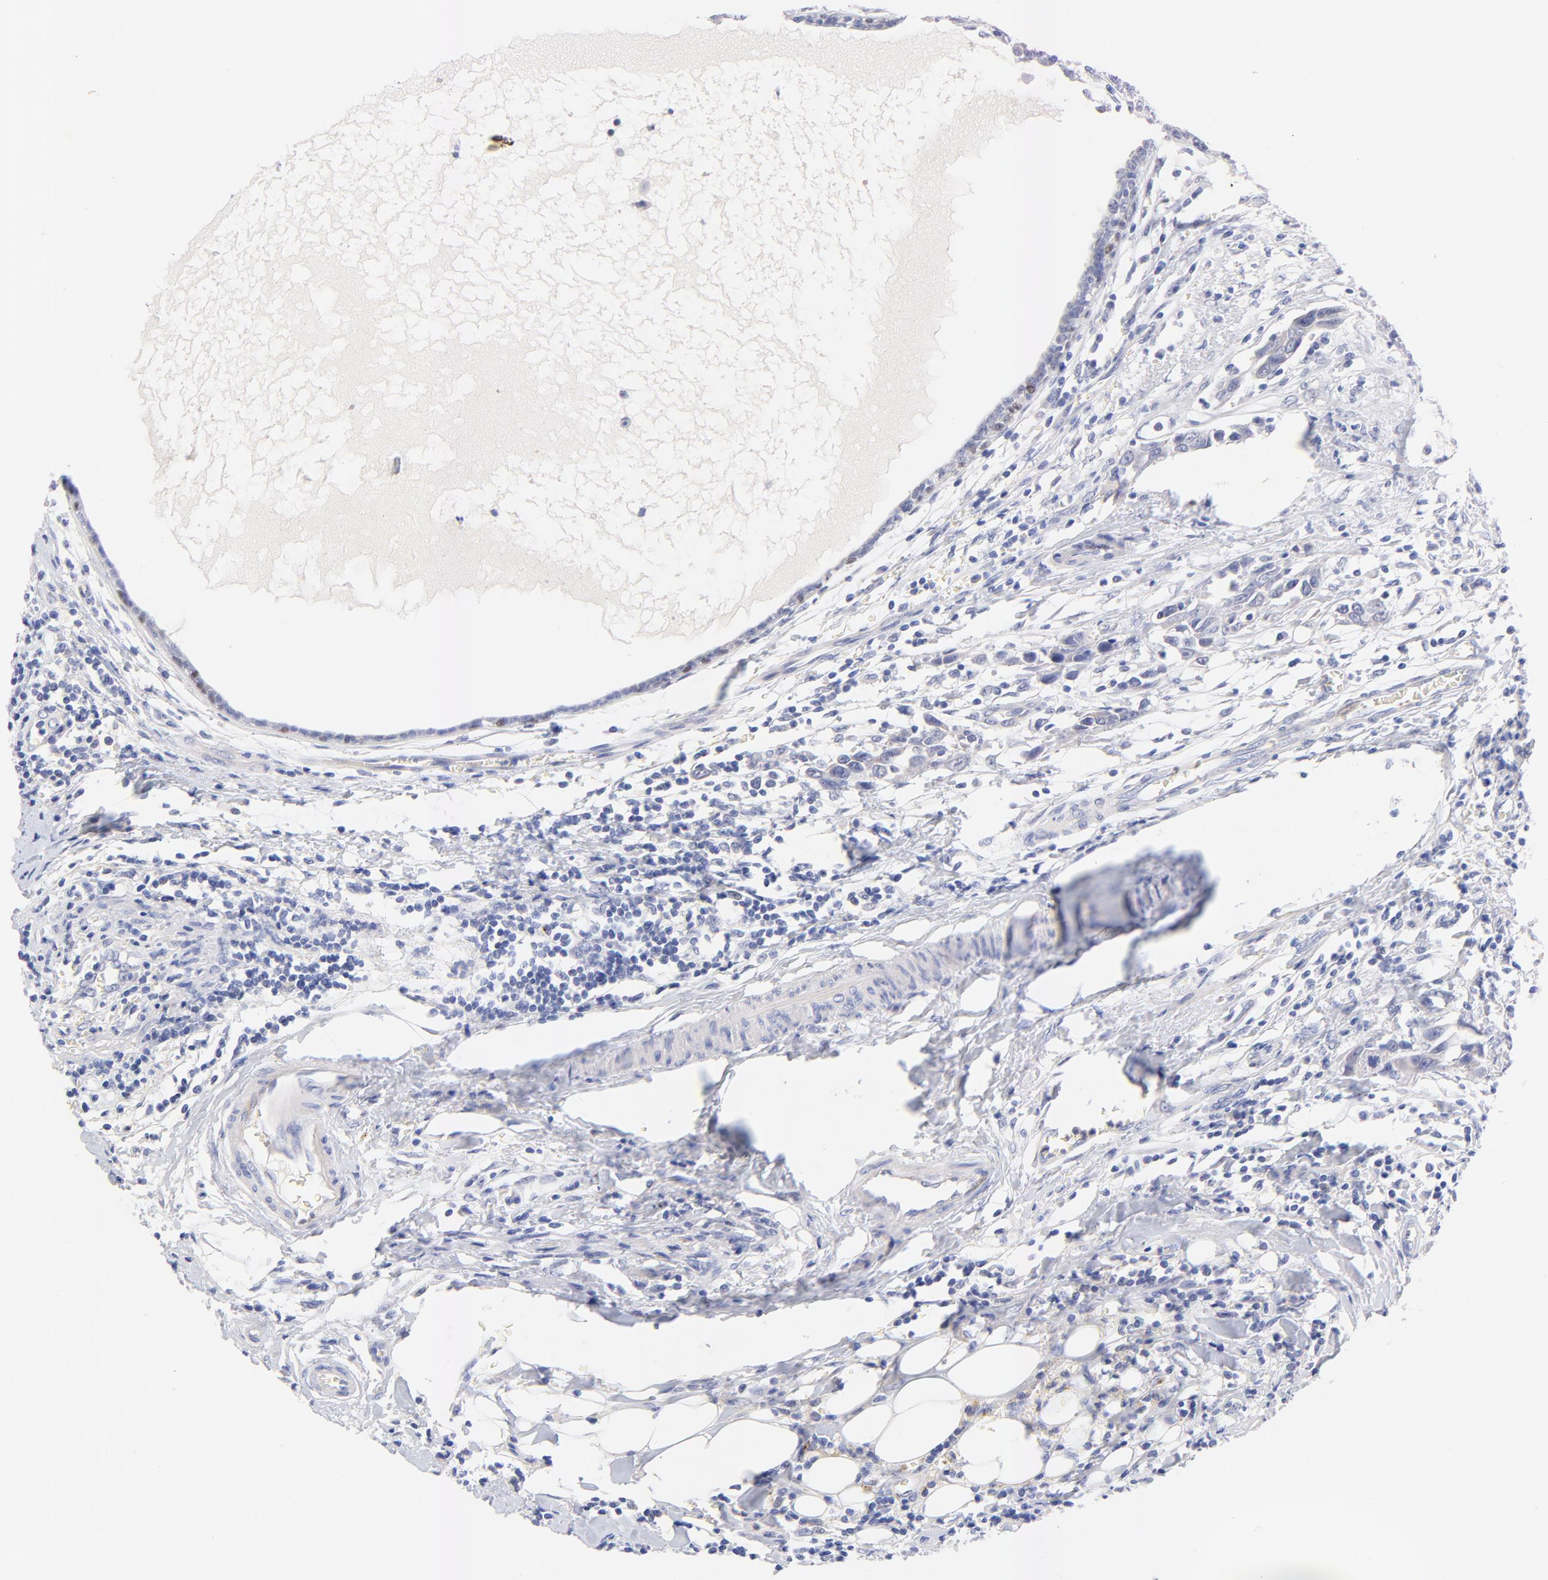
{"staining": {"intensity": "negative", "quantity": "none", "location": "none"}, "tissue": "breast cancer", "cell_type": "Tumor cells", "image_type": "cancer", "snomed": [{"axis": "morphology", "description": "Duct carcinoma"}, {"axis": "topography", "description": "Breast"}], "caption": "This is a micrograph of IHC staining of breast cancer (intraductal carcinoma), which shows no staining in tumor cells. (Stains: DAB immunohistochemistry (IHC) with hematoxylin counter stain, Microscopy: brightfield microscopy at high magnification).", "gene": "FAM117B", "patient": {"sex": "female", "age": 50}}